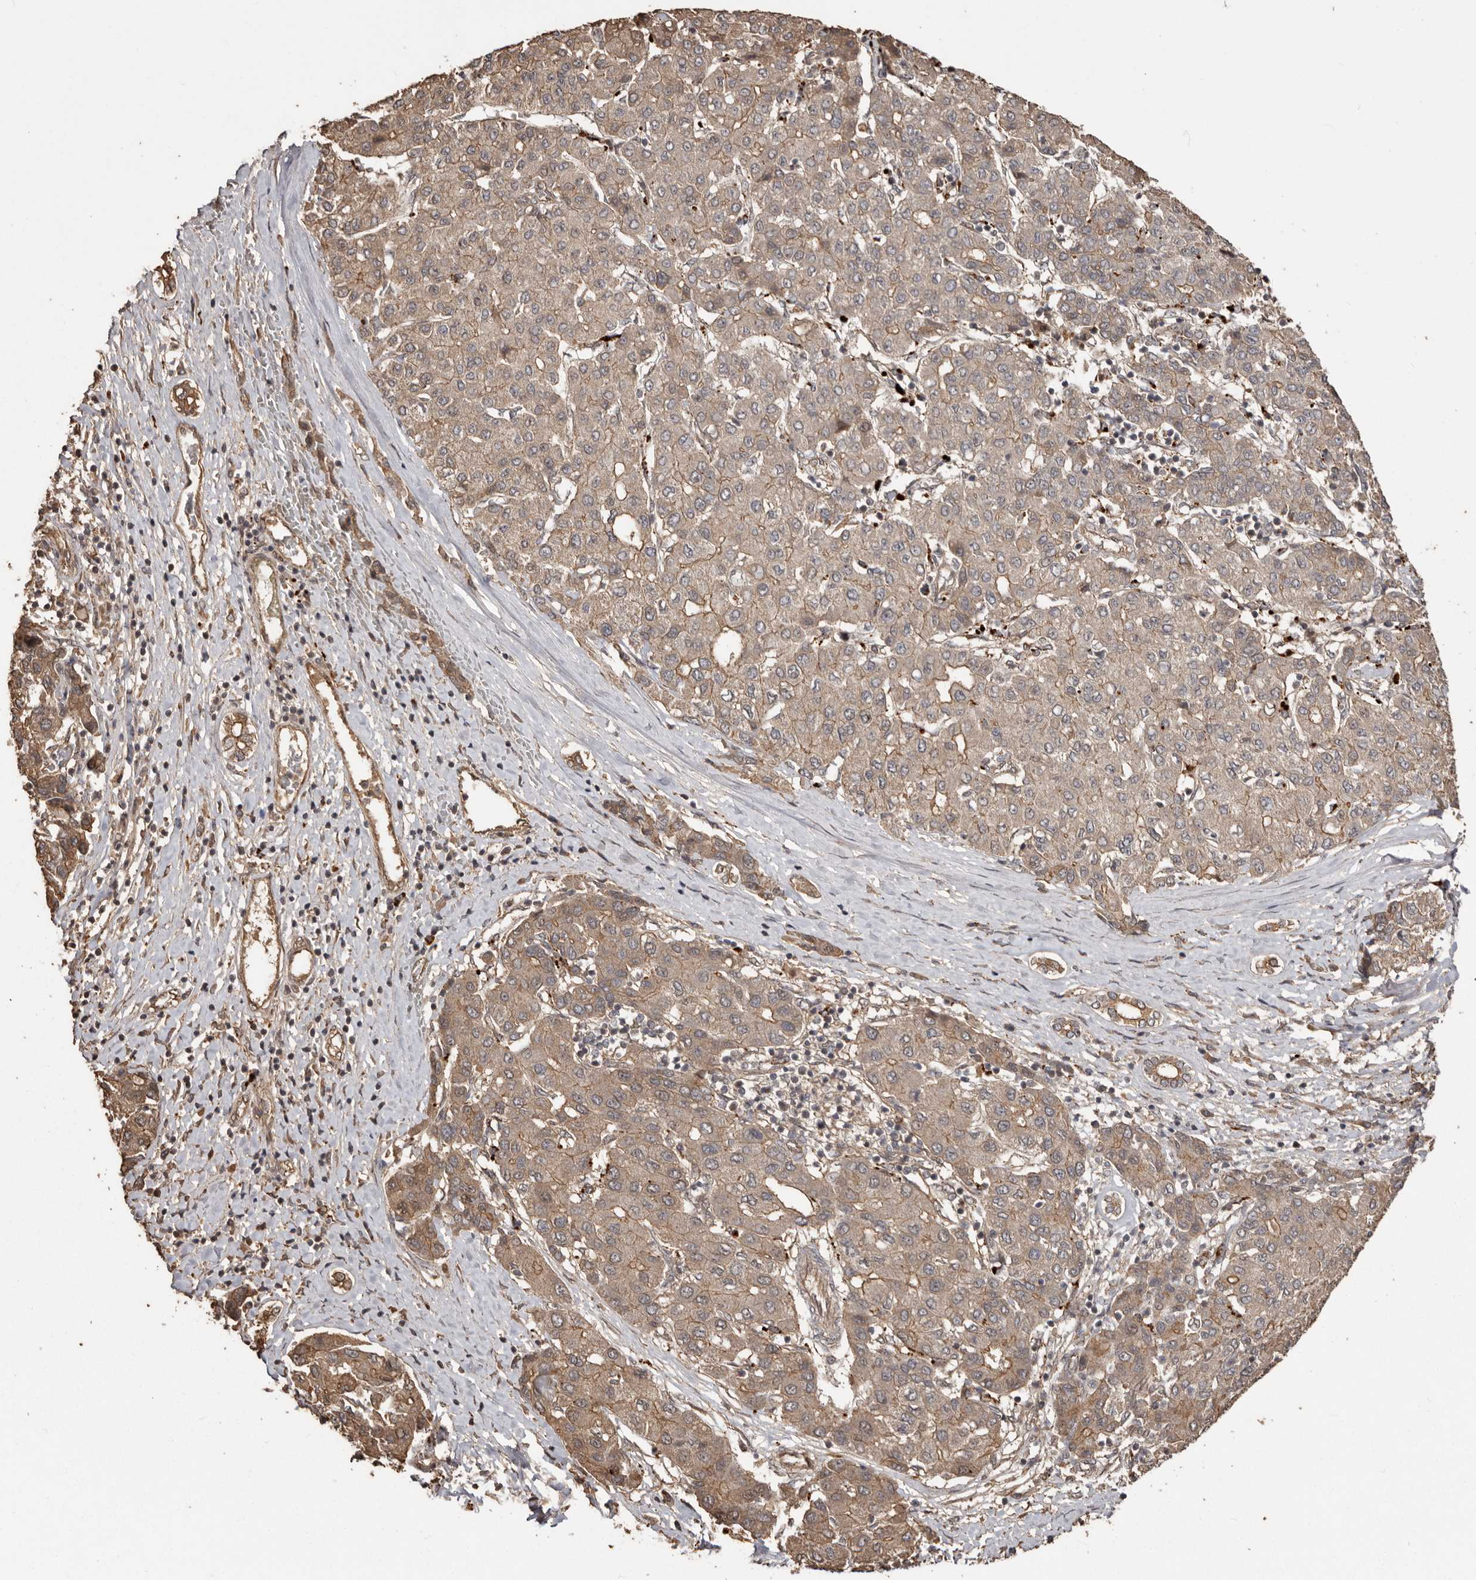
{"staining": {"intensity": "weak", "quantity": ">75%", "location": "cytoplasmic/membranous"}, "tissue": "liver cancer", "cell_type": "Tumor cells", "image_type": "cancer", "snomed": [{"axis": "morphology", "description": "Carcinoma, Hepatocellular, NOS"}, {"axis": "topography", "description": "Liver"}], "caption": "Protein analysis of liver hepatocellular carcinoma tissue displays weak cytoplasmic/membranous staining in approximately >75% of tumor cells.", "gene": "NUP43", "patient": {"sex": "male", "age": 65}}